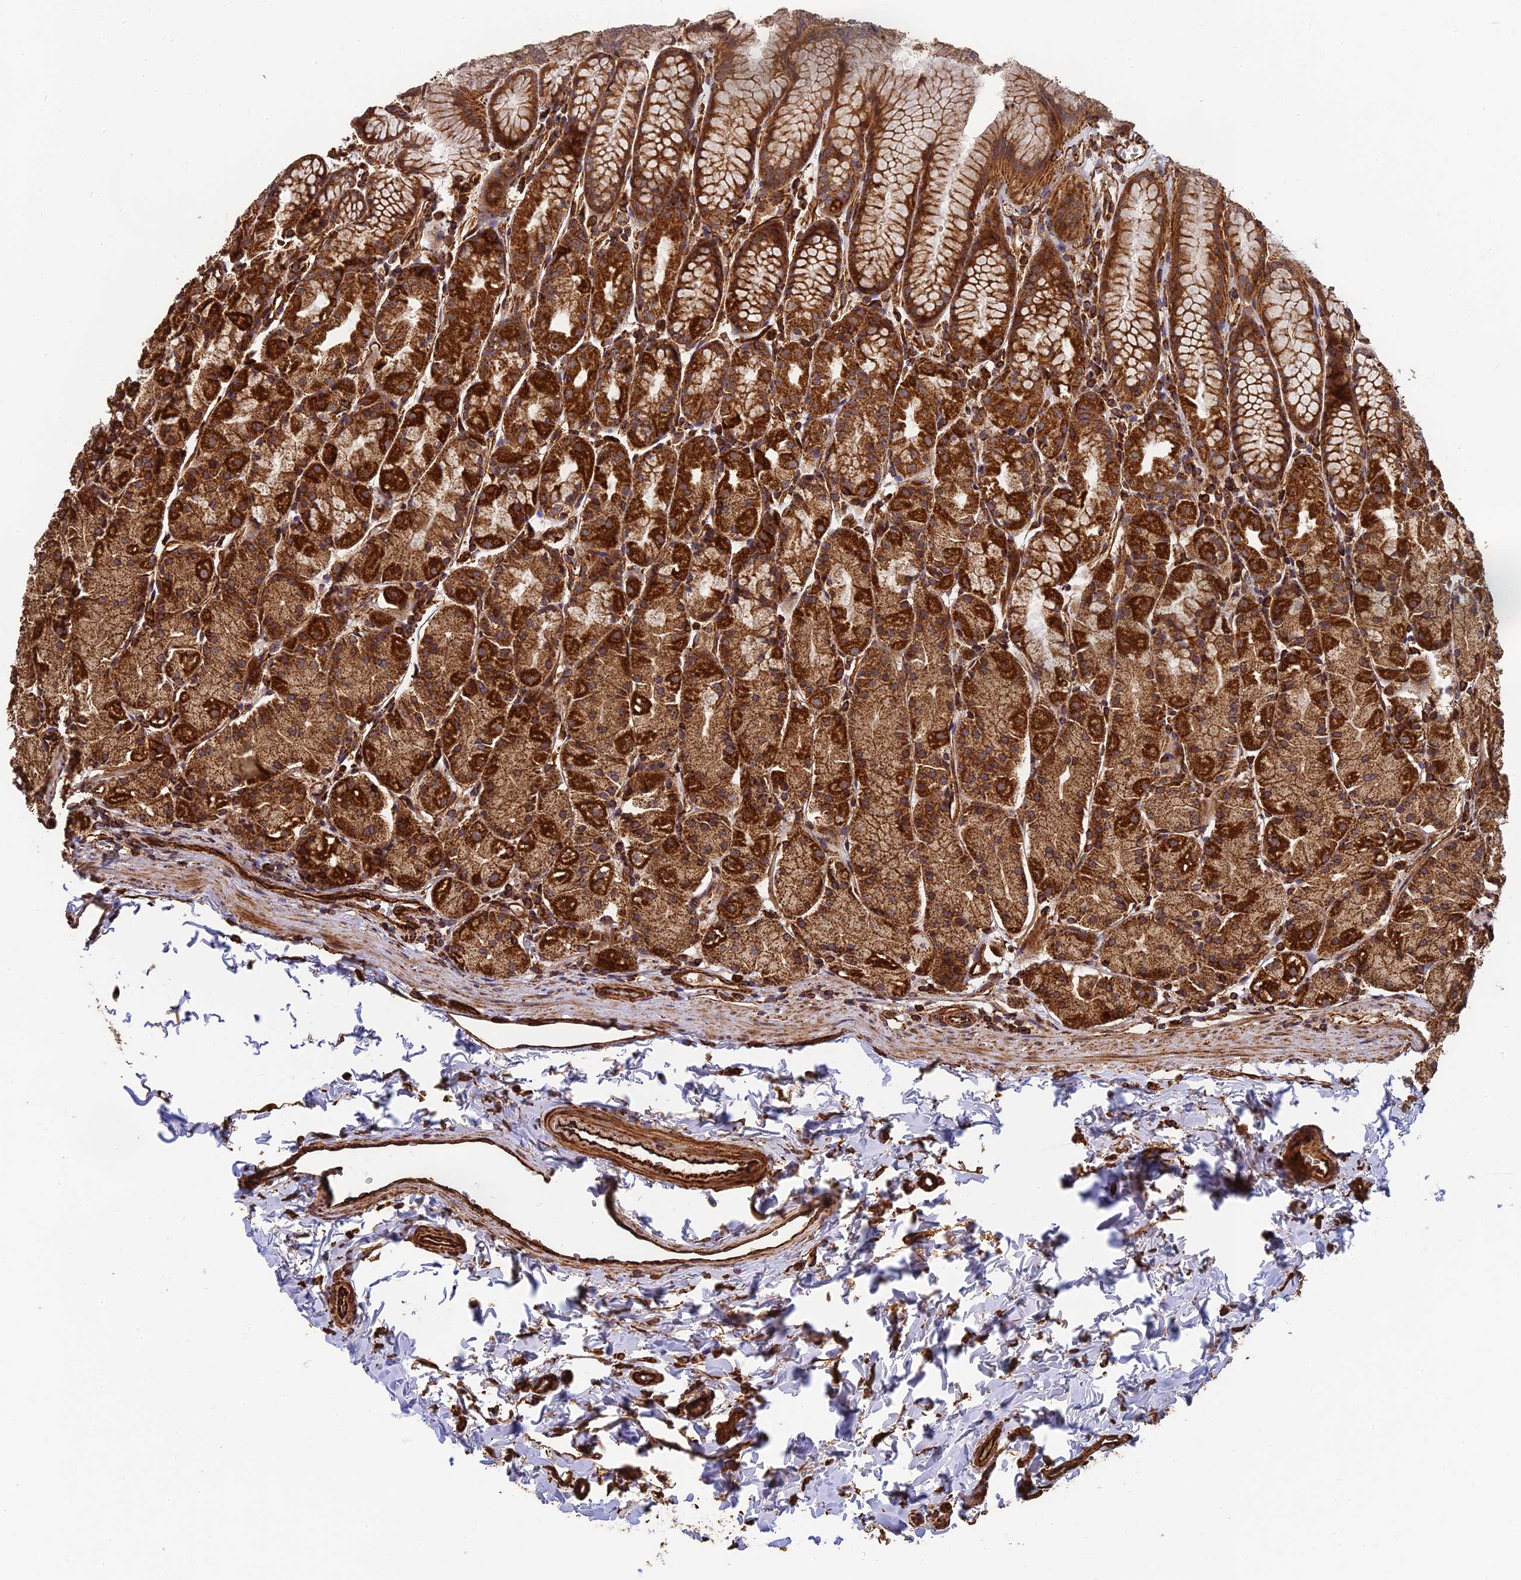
{"staining": {"intensity": "strong", "quantity": ">75%", "location": "cytoplasmic/membranous"}, "tissue": "stomach", "cell_type": "Glandular cells", "image_type": "normal", "snomed": [{"axis": "morphology", "description": "Normal tissue, NOS"}, {"axis": "topography", "description": "Stomach, upper"}], "caption": "A histopathology image of stomach stained for a protein reveals strong cytoplasmic/membranous brown staining in glandular cells. (Brightfield microscopy of DAB IHC at high magnification).", "gene": "DSTYK", "patient": {"sex": "male", "age": 47}}